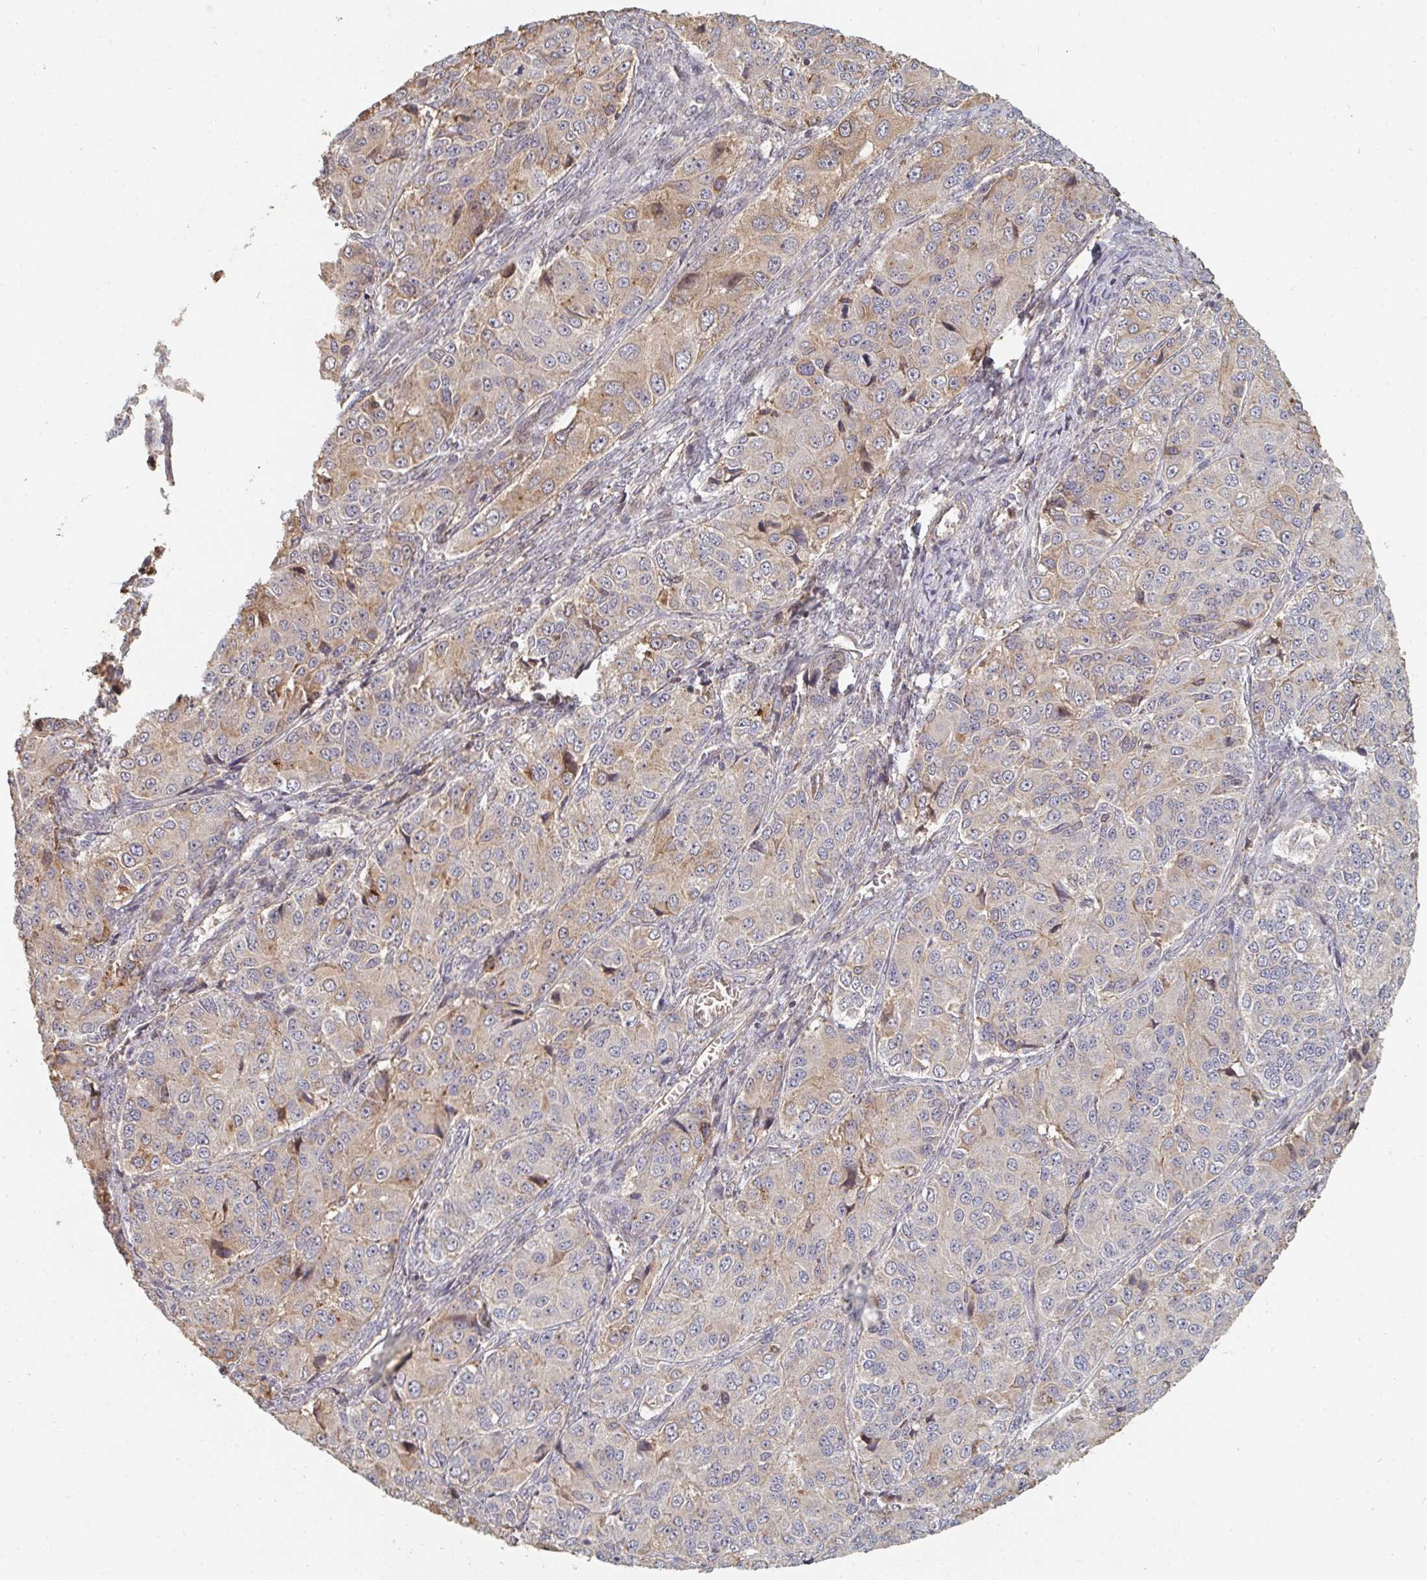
{"staining": {"intensity": "weak", "quantity": "25%-75%", "location": "cytoplasmic/membranous"}, "tissue": "ovarian cancer", "cell_type": "Tumor cells", "image_type": "cancer", "snomed": [{"axis": "morphology", "description": "Carcinoma, endometroid"}, {"axis": "topography", "description": "Ovary"}], "caption": "Ovarian endometroid carcinoma stained for a protein (brown) shows weak cytoplasmic/membranous positive positivity in approximately 25%-75% of tumor cells.", "gene": "PTEN", "patient": {"sex": "female", "age": 51}}